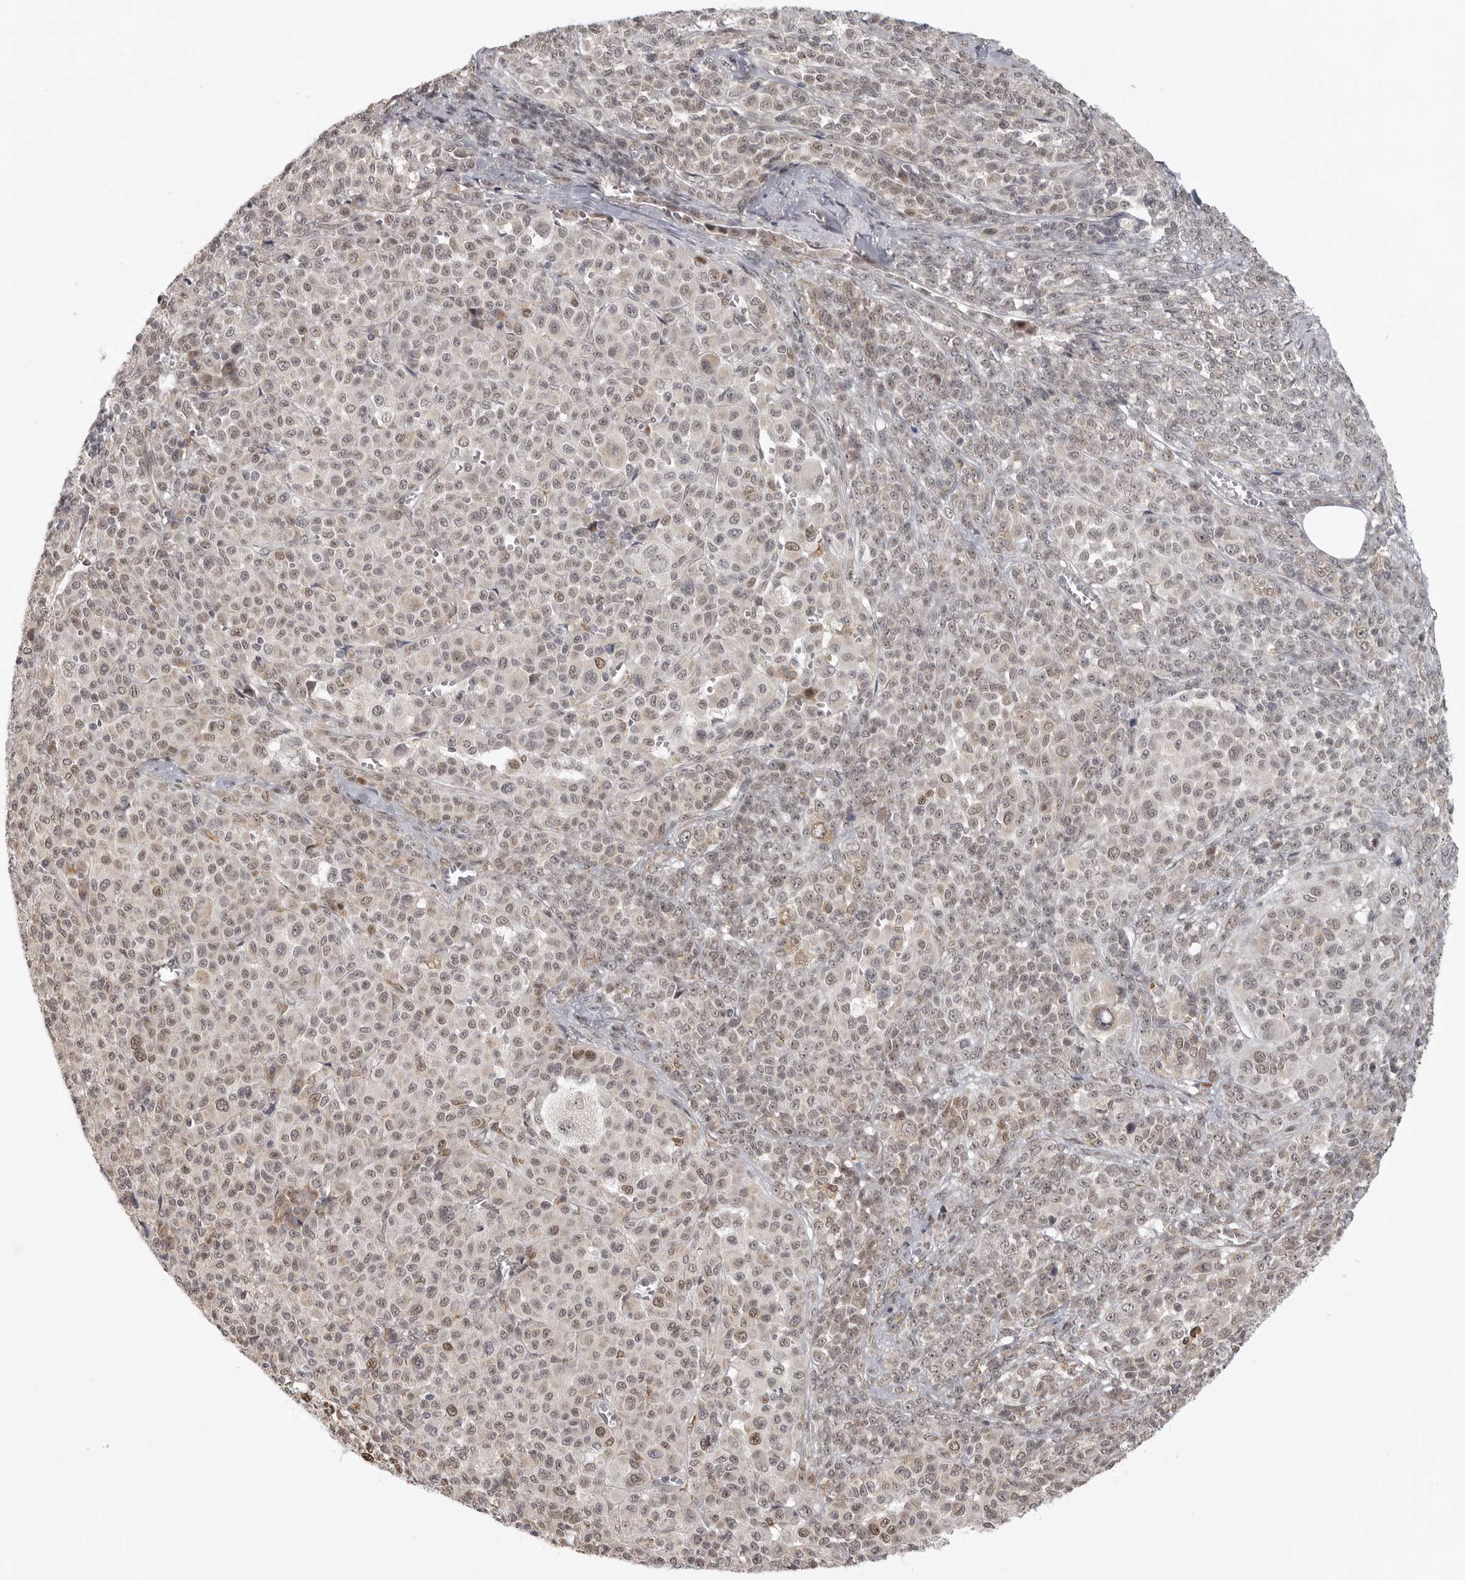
{"staining": {"intensity": "weak", "quantity": "<25%", "location": "nuclear"}, "tissue": "melanoma", "cell_type": "Tumor cells", "image_type": "cancer", "snomed": [{"axis": "morphology", "description": "Malignant melanoma, Metastatic site"}, {"axis": "topography", "description": "Skin"}], "caption": "Histopathology image shows no significant protein positivity in tumor cells of malignant melanoma (metastatic site).", "gene": "ISG20L2", "patient": {"sex": "female", "age": 74}}